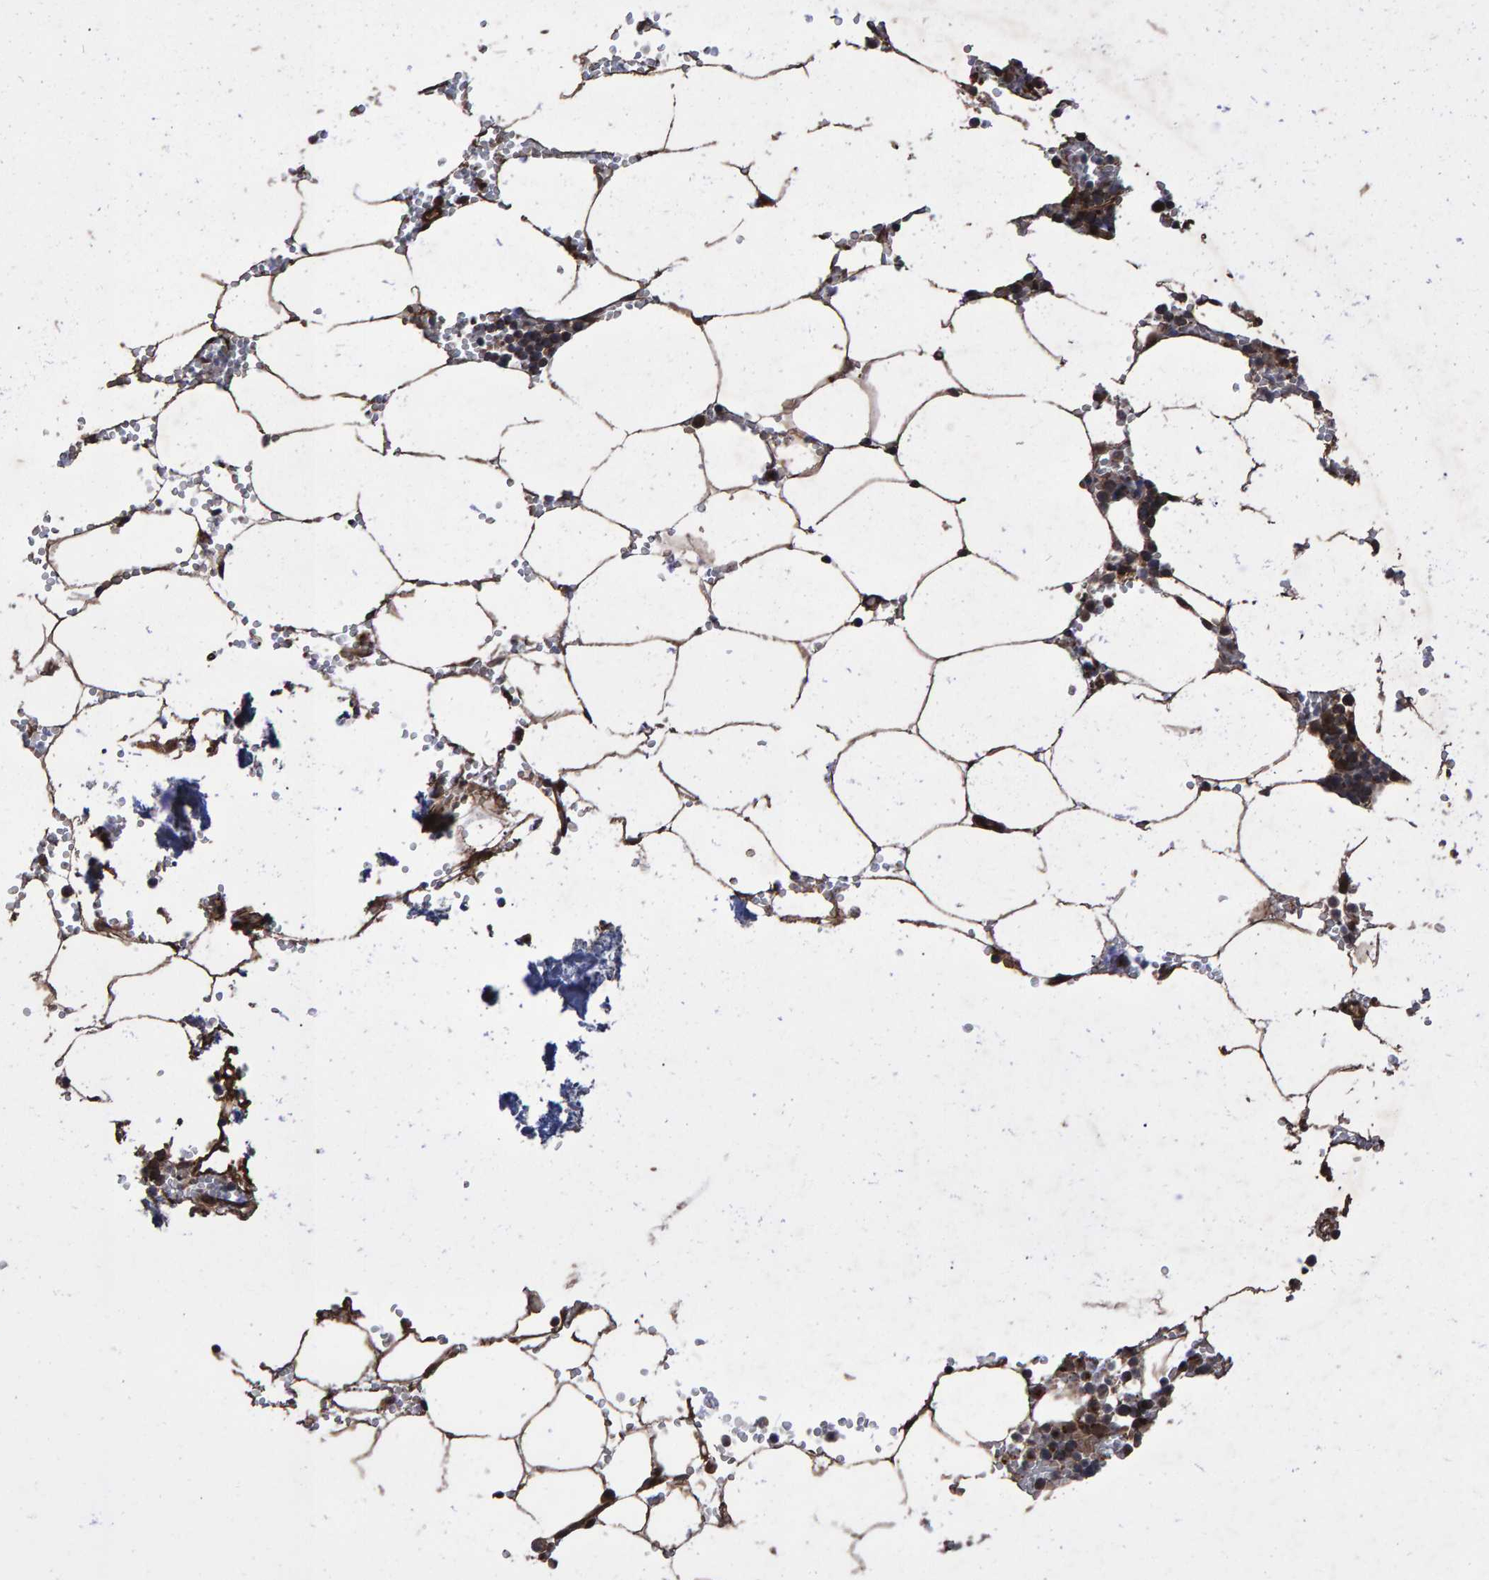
{"staining": {"intensity": "moderate", "quantity": "25%-75%", "location": "cytoplasmic/membranous,nuclear"}, "tissue": "bone marrow", "cell_type": "Hematopoietic cells", "image_type": "normal", "snomed": [{"axis": "morphology", "description": "Normal tissue, NOS"}, {"axis": "topography", "description": "Bone marrow"}], "caption": "Brown immunohistochemical staining in unremarkable bone marrow displays moderate cytoplasmic/membranous,nuclear expression in about 25%-75% of hematopoietic cells. The protein is stained brown, and the nuclei are stained in blue (DAB (3,3'-diaminobenzidine) IHC with brightfield microscopy, high magnification).", "gene": "TRIM68", "patient": {"sex": "male", "age": 70}}